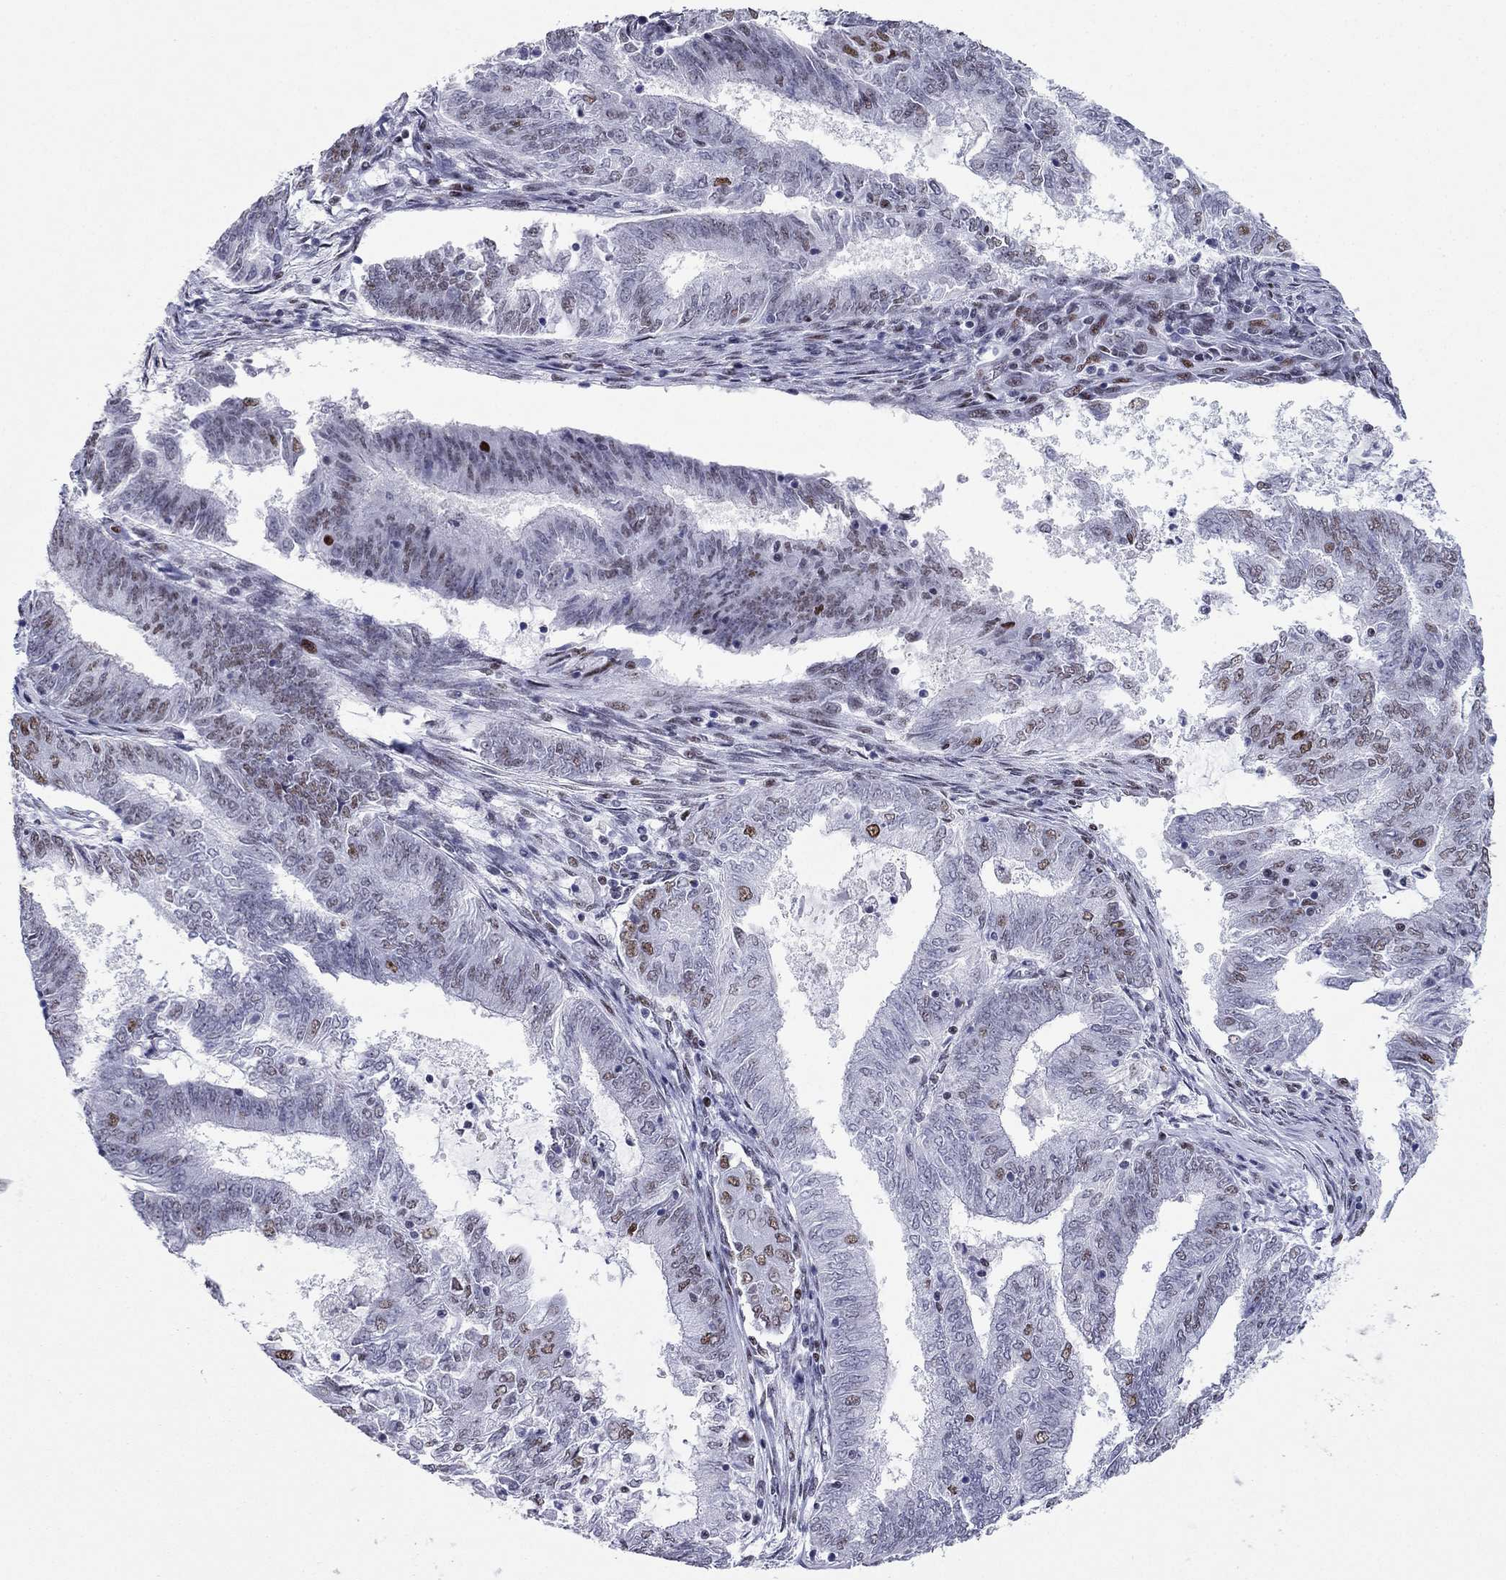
{"staining": {"intensity": "moderate", "quantity": "<25%", "location": "nuclear"}, "tissue": "endometrial cancer", "cell_type": "Tumor cells", "image_type": "cancer", "snomed": [{"axis": "morphology", "description": "Adenocarcinoma, NOS"}, {"axis": "topography", "description": "Endometrium"}], "caption": "The micrograph displays staining of endometrial cancer (adenocarcinoma), revealing moderate nuclear protein staining (brown color) within tumor cells.", "gene": "PPM1G", "patient": {"sex": "female", "age": 62}}